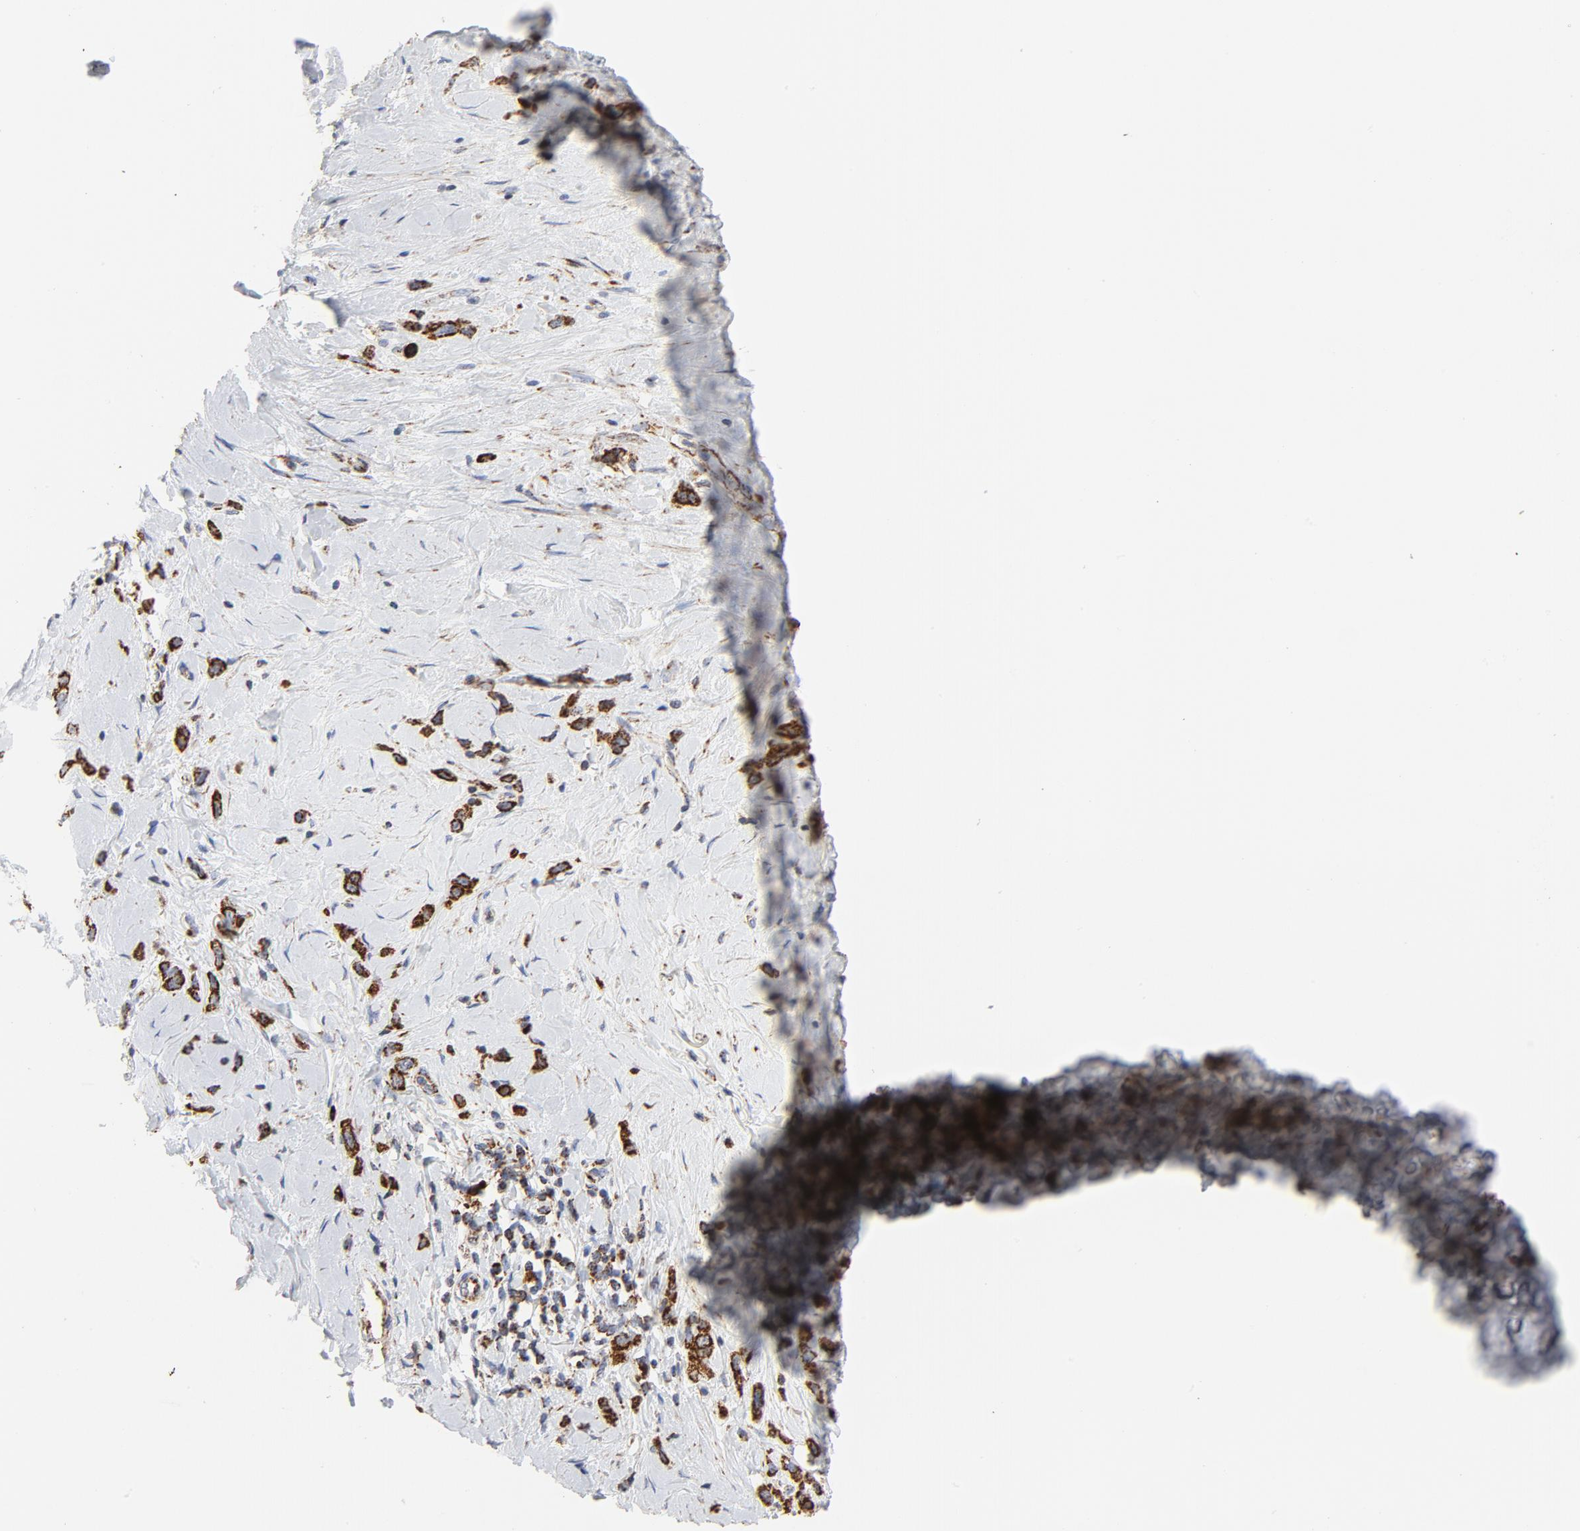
{"staining": {"intensity": "strong", "quantity": ">75%", "location": "cytoplasmic/membranous,nuclear"}, "tissue": "stomach cancer", "cell_type": "Tumor cells", "image_type": "cancer", "snomed": [{"axis": "morphology", "description": "Normal tissue, NOS"}, {"axis": "morphology", "description": "Adenocarcinoma, NOS"}, {"axis": "morphology", "description": "Adenocarcinoma, High grade"}, {"axis": "topography", "description": "Stomach, upper"}, {"axis": "topography", "description": "Stomach"}], "caption": "Protein expression analysis of stomach cancer (adenocarcinoma) reveals strong cytoplasmic/membranous and nuclear positivity in approximately >75% of tumor cells.", "gene": "CYCS", "patient": {"sex": "female", "age": 65}}